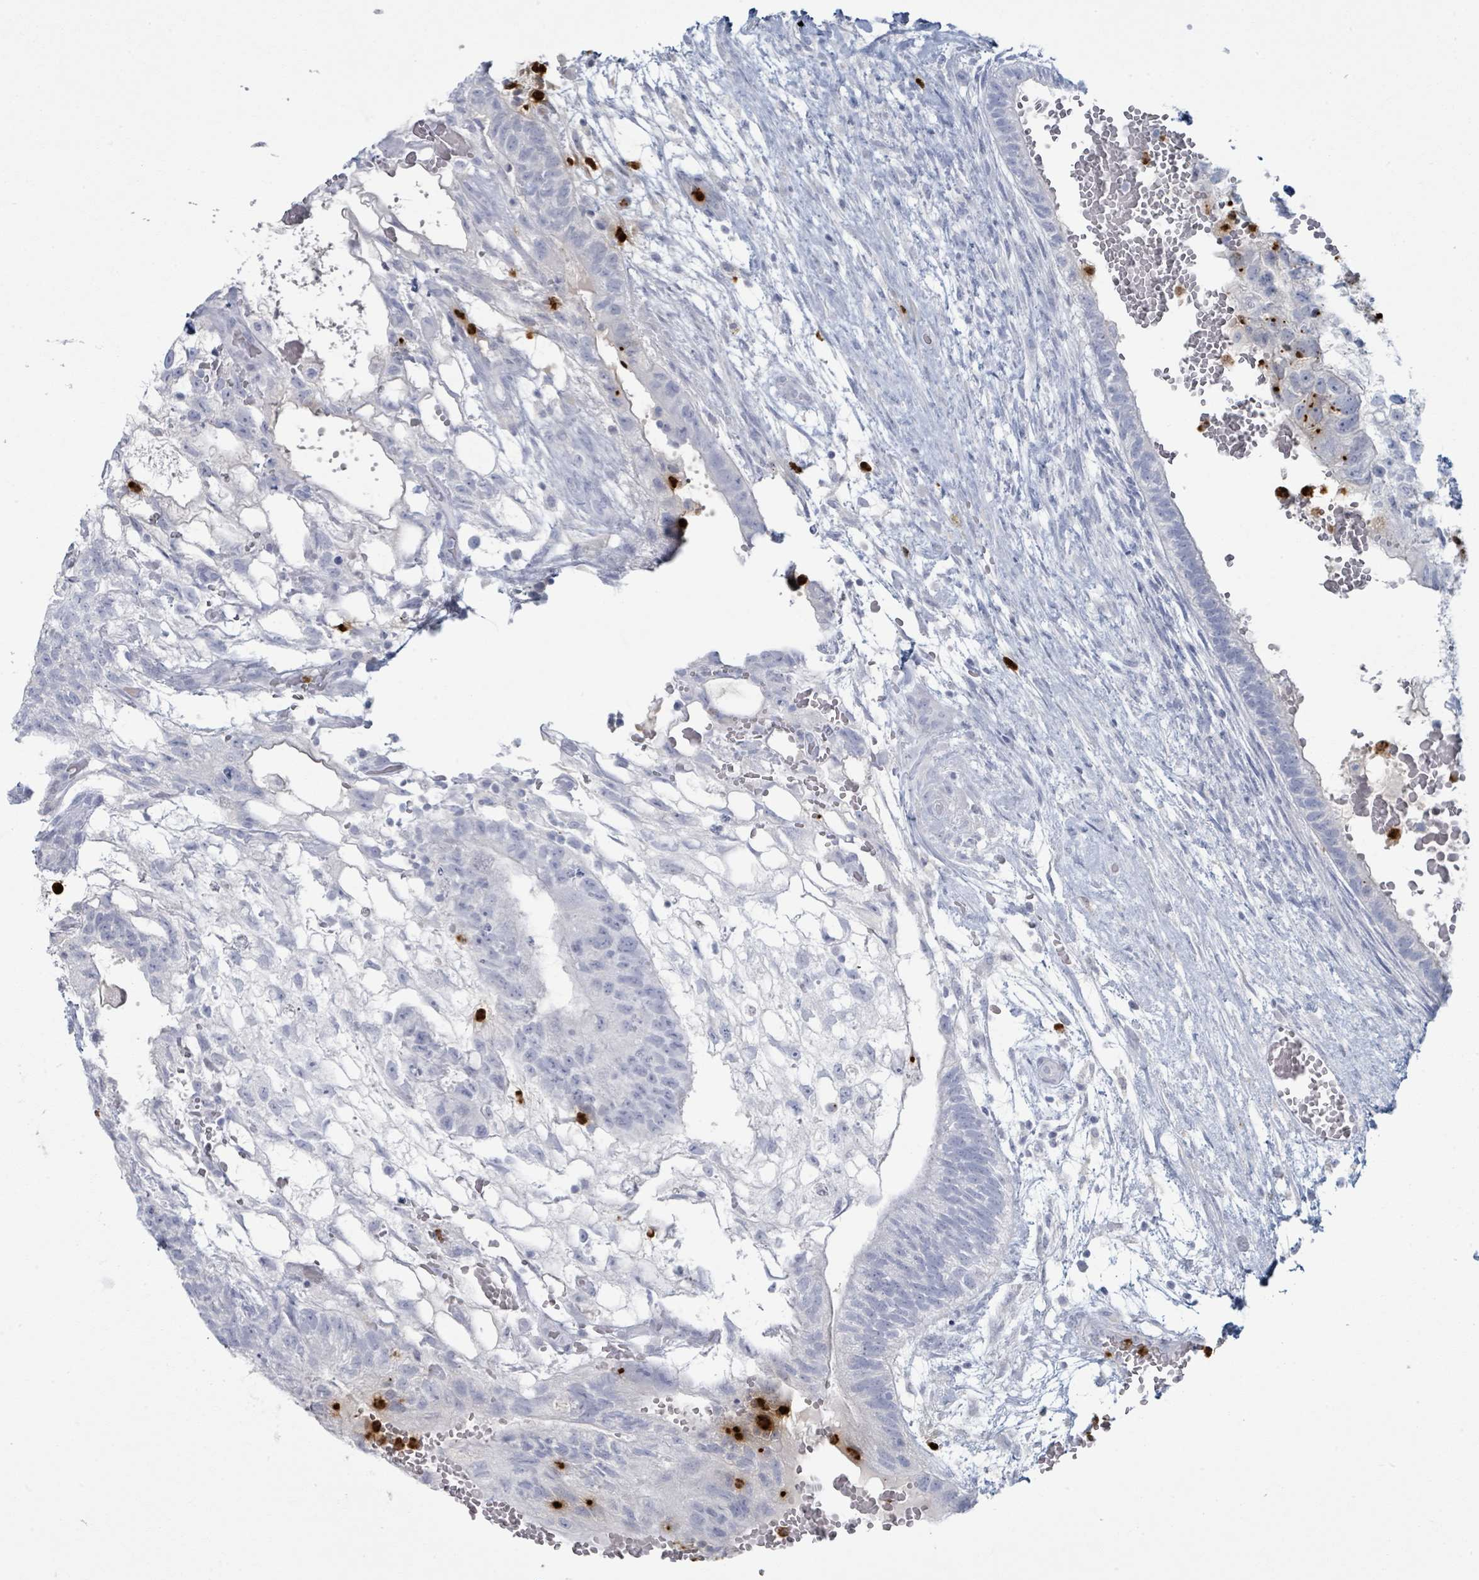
{"staining": {"intensity": "negative", "quantity": "none", "location": "none"}, "tissue": "testis cancer", "cell_type": "Tumor cells", "image_type": "cancer", "snomed": [{"axis": "morphology", "description": "Normal tissue, NOS"}, {"axis": "morphology", "description": "Carcinoma, Embryonal, NOS"}, {"axis": "topography", "description": "Testis"}], "caption": "Tumor cells are negative for brown protein staining in embryonal carcinoma (testis).", "gene": "DEFA4", "patient": {"sex": "male", "age": 32}}